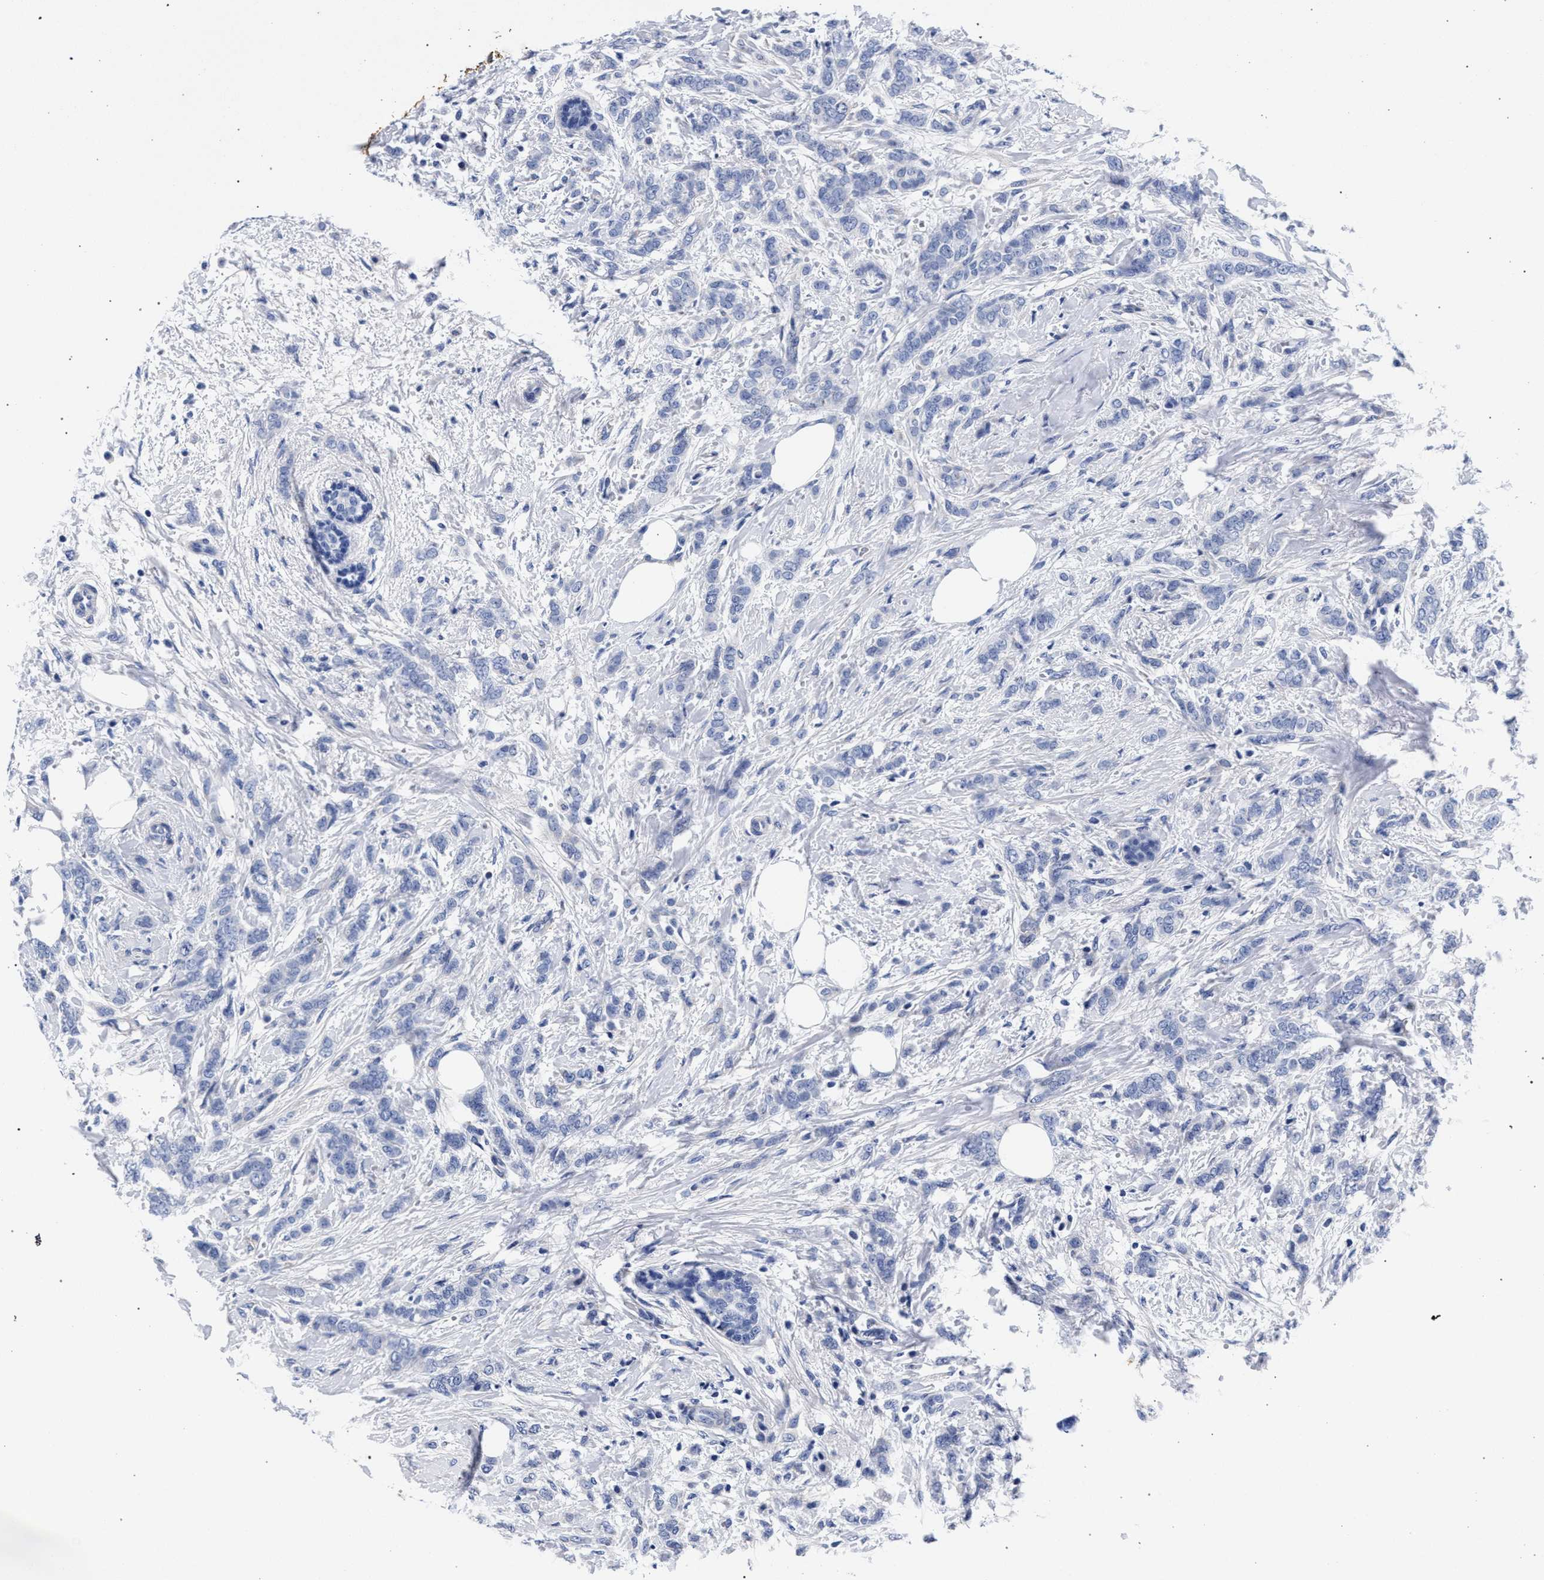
{"staining": {"intensity": "negative", "quantity": "none", "location": "none"}, "tissue": "breast cancer", "cell_type": "Tumor cells", "image_type": "cancer", "snomed": [{"axis": "morphology", "description": "Lobular carcinoma, in situ"}, {"axis": "morphology", "description": "Lobular carcinoma"}, {"axis": "topography", "description": "Breast"}], "caption": "There is no significant staining in tumor cells of lobular carcinoma in situ (breast). The staining was performed using DAB (3,3'-diaminobenzidine) to visualize the protein expression in brown, while the nuclei were stained in blue with hematoxylin (Magnification: 20x).", "gene": "AKAP4", "patient": {"sex": "female", "age": 41}}